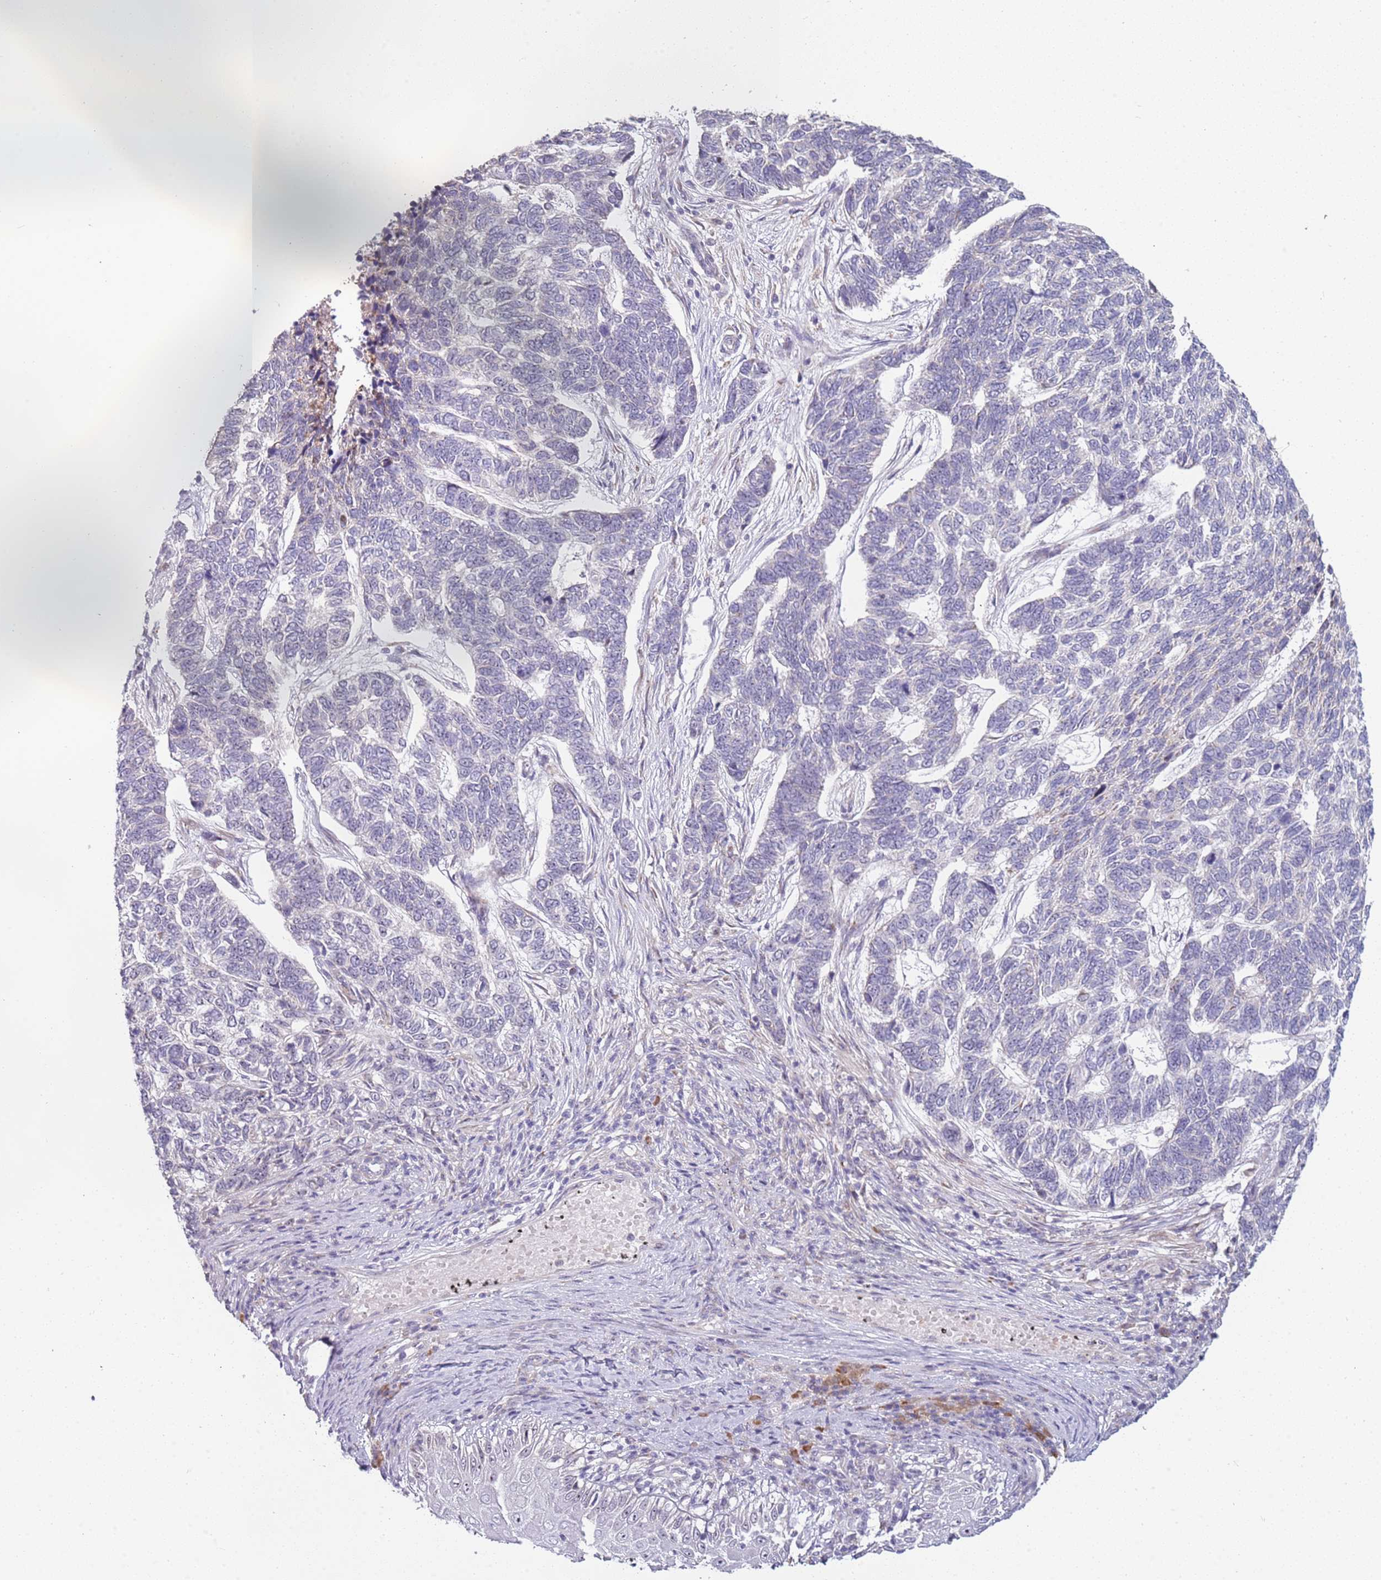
{"staining": {"intensity": "negative", "quantity": "none", "location": "none"}, "tissue": "skin cancer", "cell_type": "Tumor cells", "image_type": "cancer", "snomed": [{"axis": "morphology", "description": "Basal cell carcinoma"}, {"axis": "topography", "description": "Skin"}], "caption": "This is an immunohistochemistry image of basal cell carcinoma (skin). There is no staining in tumor cells.", "gene": "UCMA", "patient": {"sex": "female", "age": 65}}